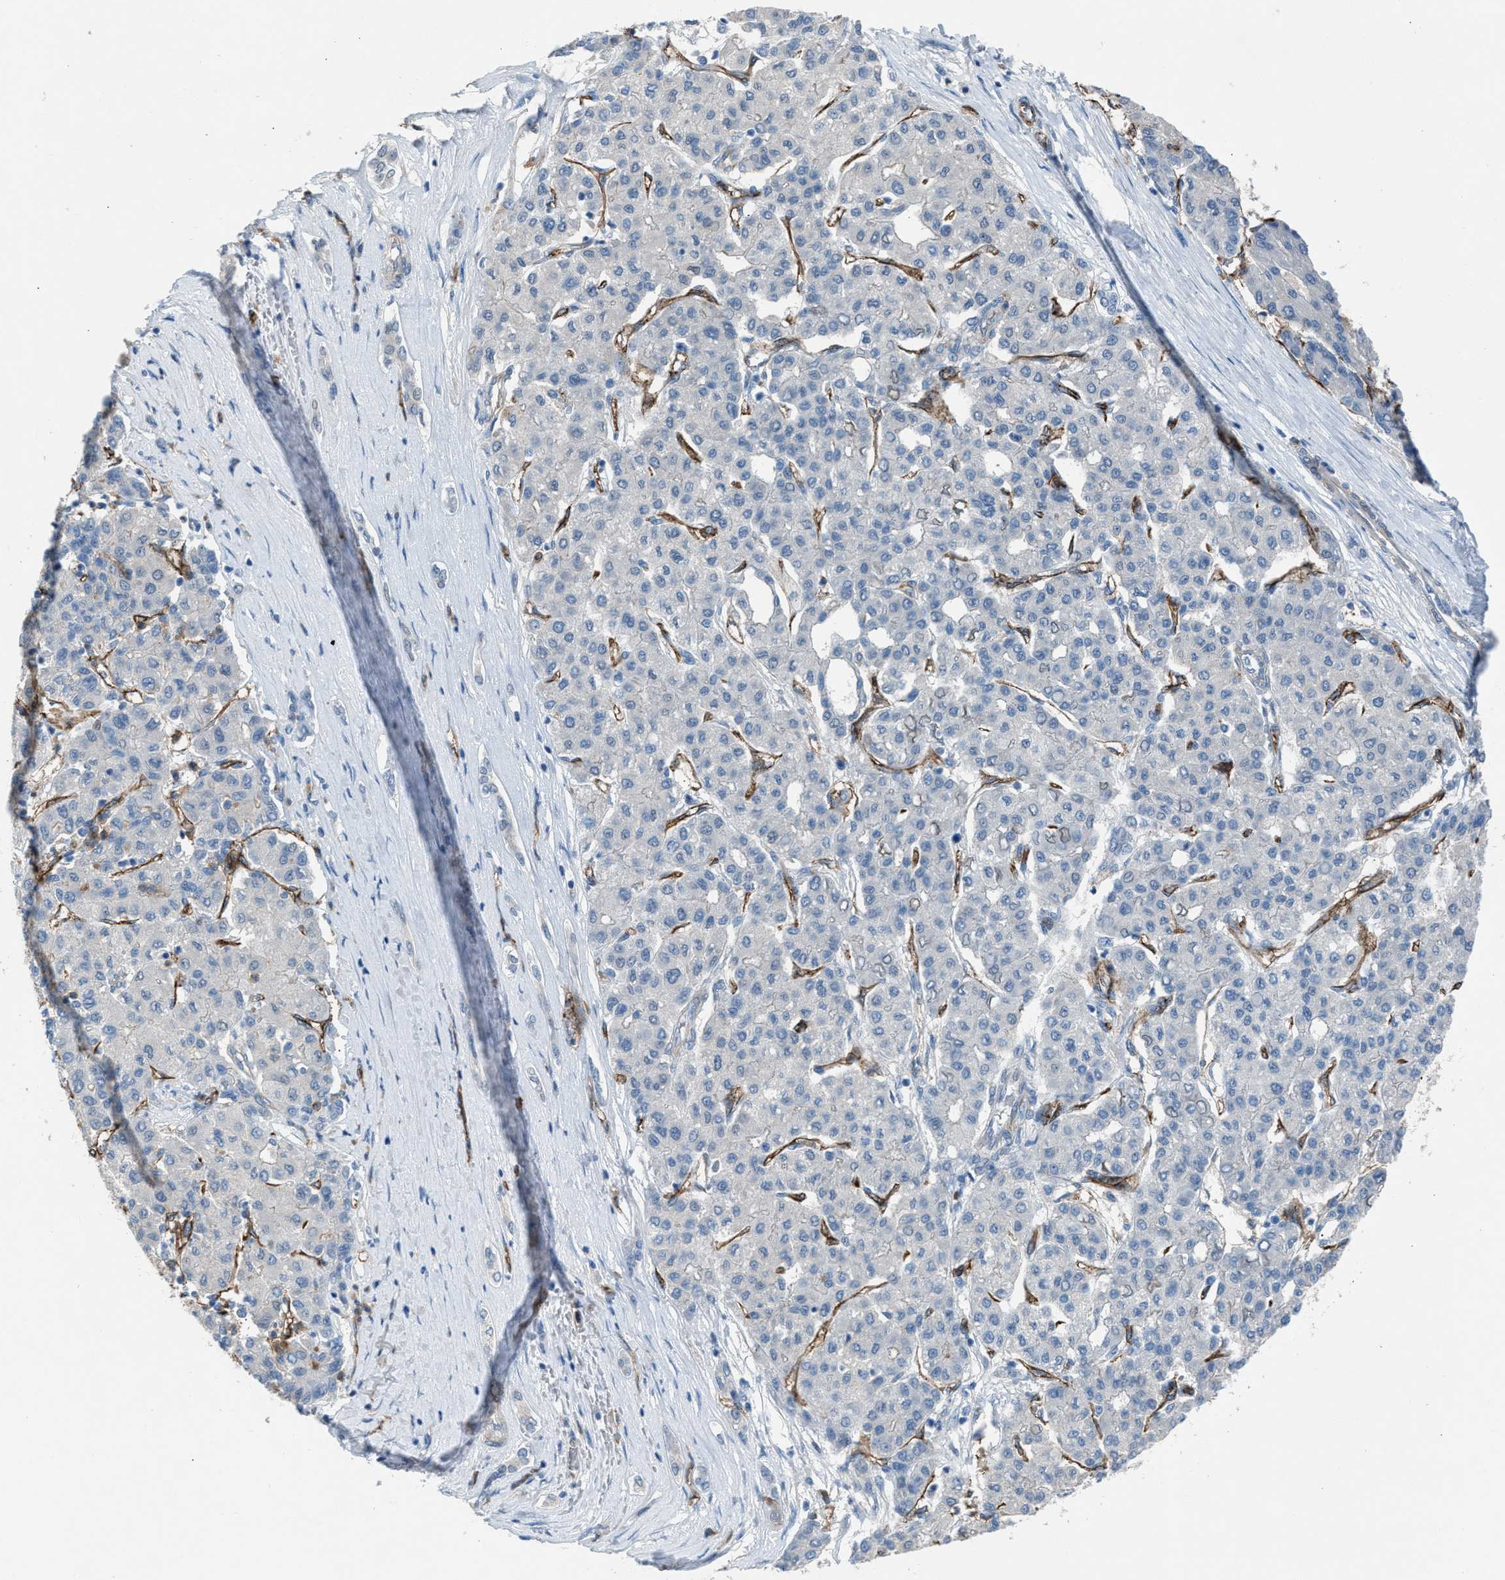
{"staining": {"intensity": "negative", "quantity": "none", "location": "none"}, "tissue": "liver cancer", "cell_type": "Tumor cells", "image_type": "cancer", "snomed": [{"axis": "morphology", "description": "Carcinoma, Hepatocellular, NOS"}, {"axis": "topography", "description": "Liver"}], "caption": "High magnification brightfield microscopy of hepatocellular carcinoma (liver) stained with DAB (3,3'-diaminobenzidine) (brown) and counterstained with hematoxylin (blue): tumor cells show no significant expression.", "gene": "DYSF", "patient": {"sex": "male", "age": 65}}